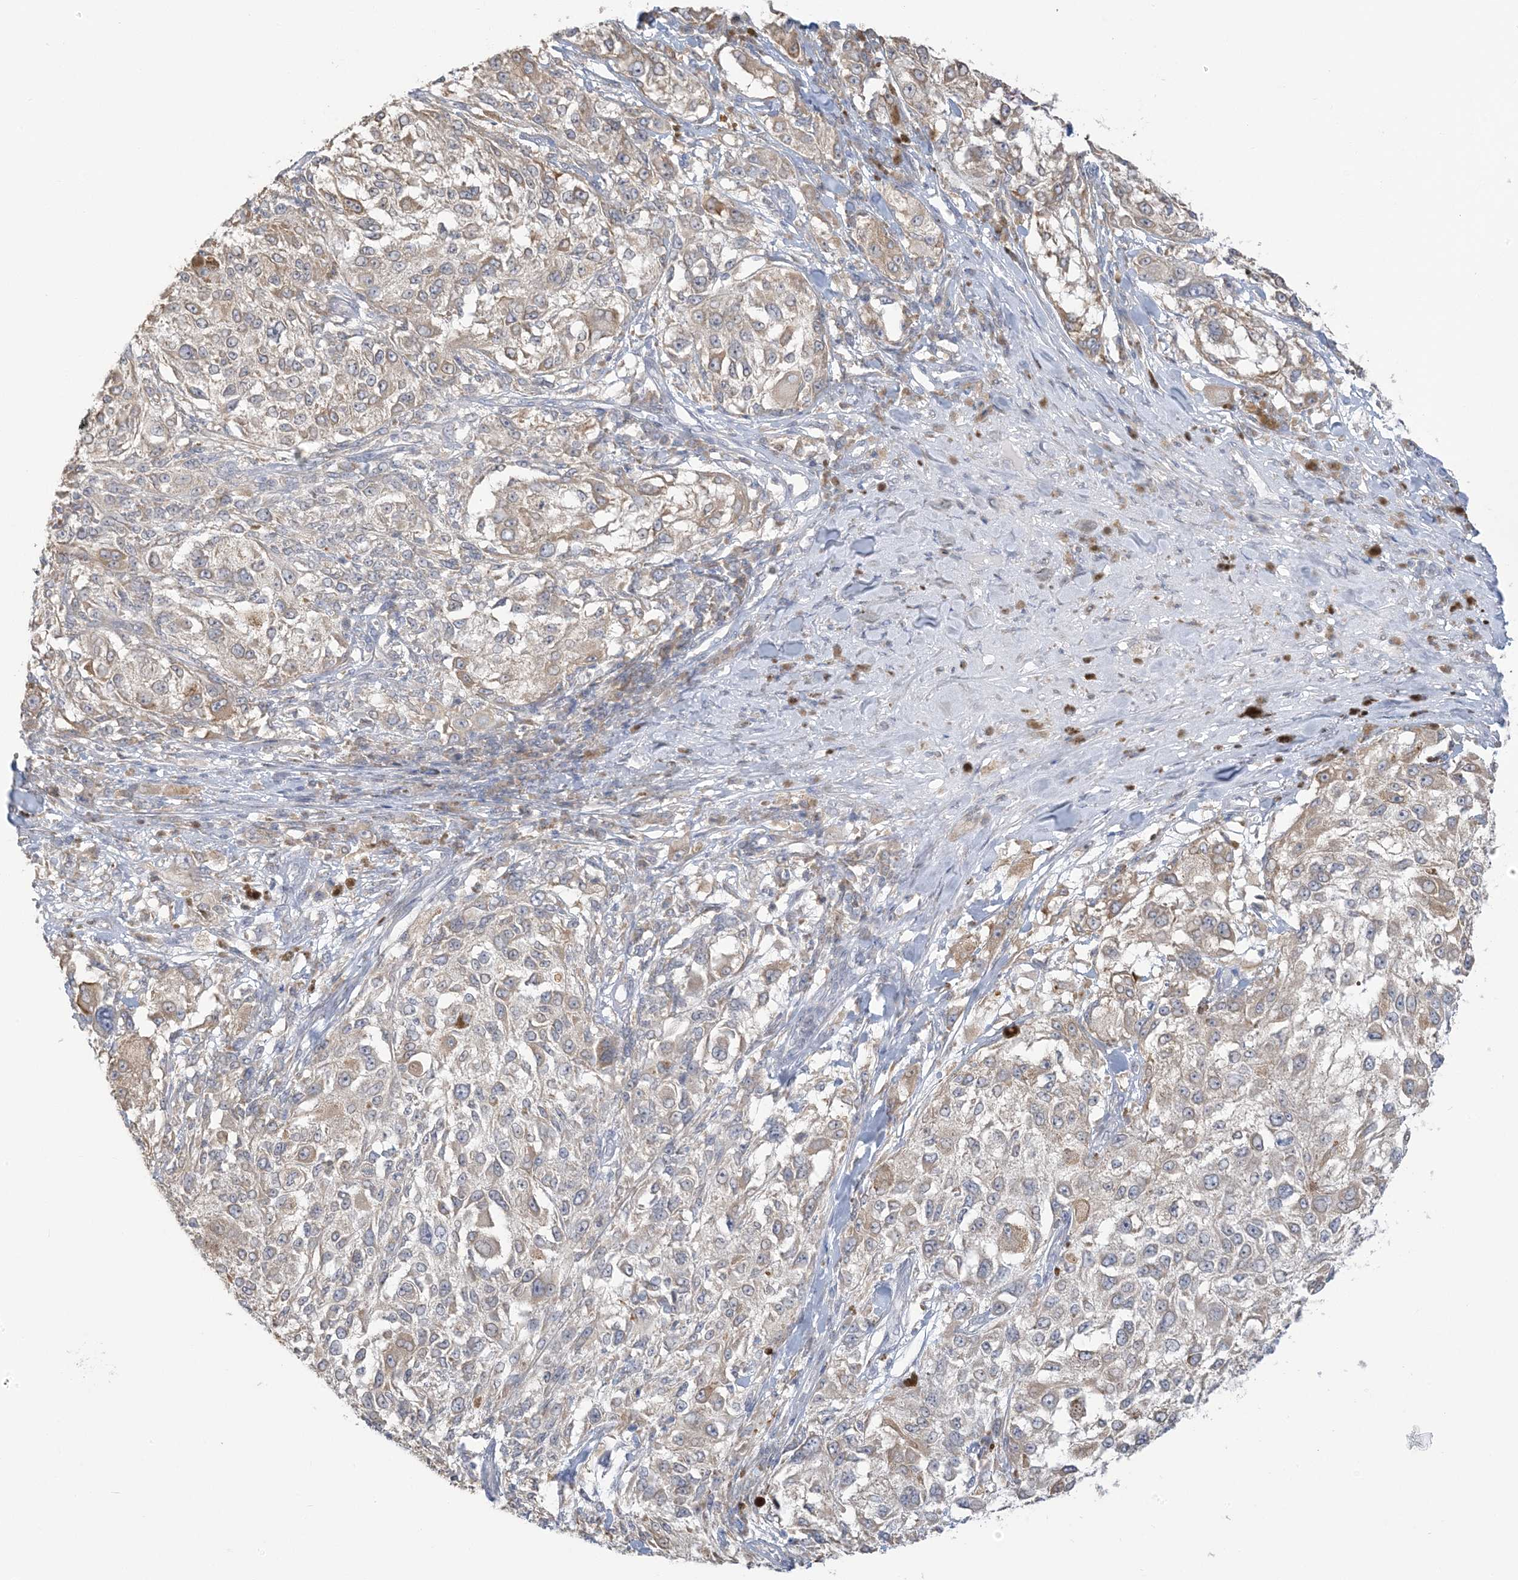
{"staining": {"intensity": "weak", "quantity": "25%-75%", "location": "cytoplasmic/membranous"}, "tissue": "melanoma", "cell_type": "Tumor cells", "image_type": "cancer", "snomed": [{"axis": "morphology", "description": "Necrosis, NOS"}, {"axis": "morphology", "description": "Malignant melanoma, NOS"}, {"axis": "topography", "description": "Skin"}], "caption": "High-power microscopy captured an IHC histopathology image of malignant melanoma, revealing weak cytoplasmic/membranous staining in approximately 25%-75% of tumor cells. (IHC, brightfield microscopy, high magnification).", "gene": "EEFSEC", "patient": {"sex": "female", "age": 87}}